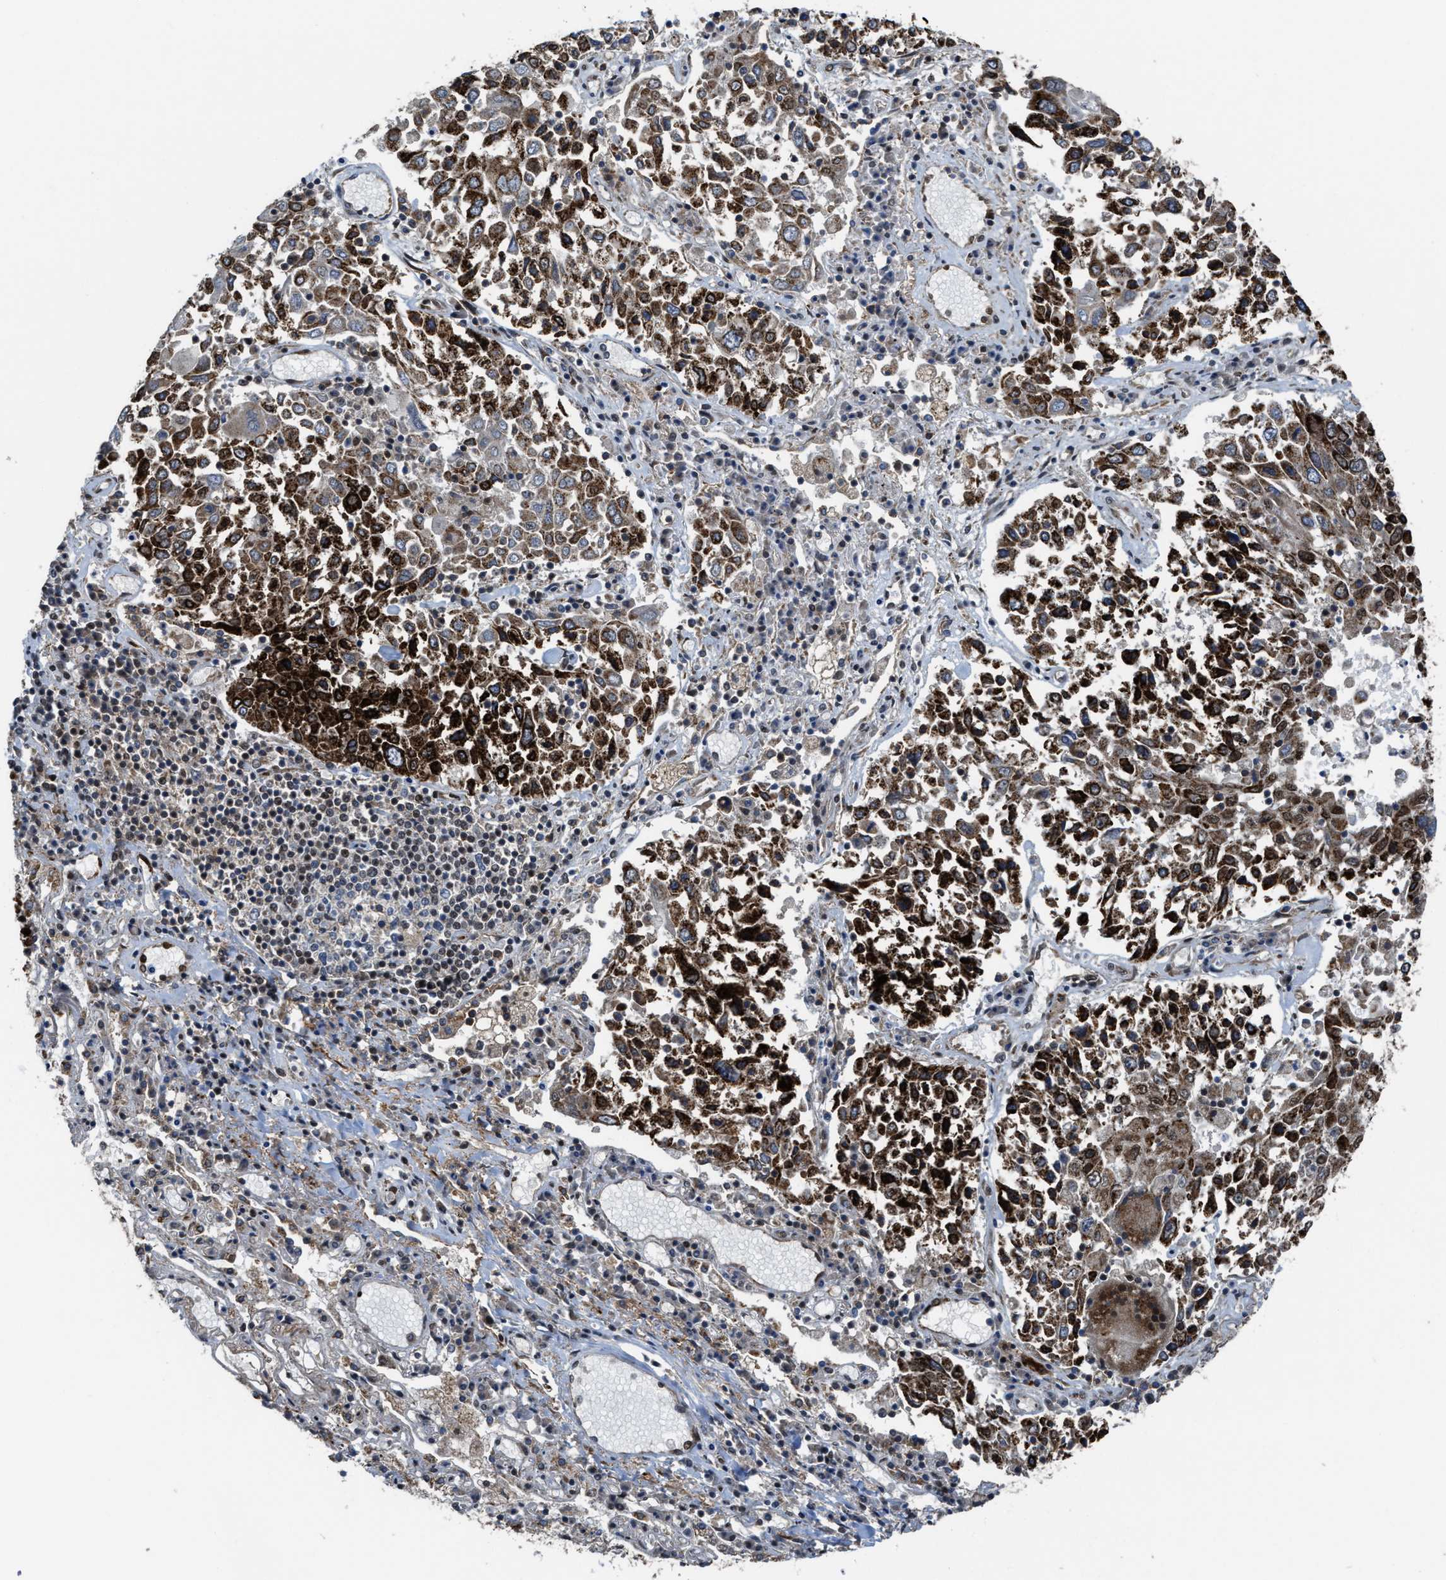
{"staining": {"intensity": "strong", "quantity": ">75%", "location": "cytoplasmic/membranous"}, "tissue": "lung cancer", "cell_type": "Tumor cells", "image_type": "cancer", "snomed": [{"axis": "morphology", "description": "Squamous cell carcinoma, NOS"}, {"axis": "topography", "description": "Lung"}], "caption": "Protein expression by immunohistochemistry (IHC) exhibits strong cytoplasmic/membranous expression in about >75% of tumor cells in lung cancer (squamous cell carcinoma).", "gene": "ZNF250", "patient": {"sex": "male", "age": 65}}